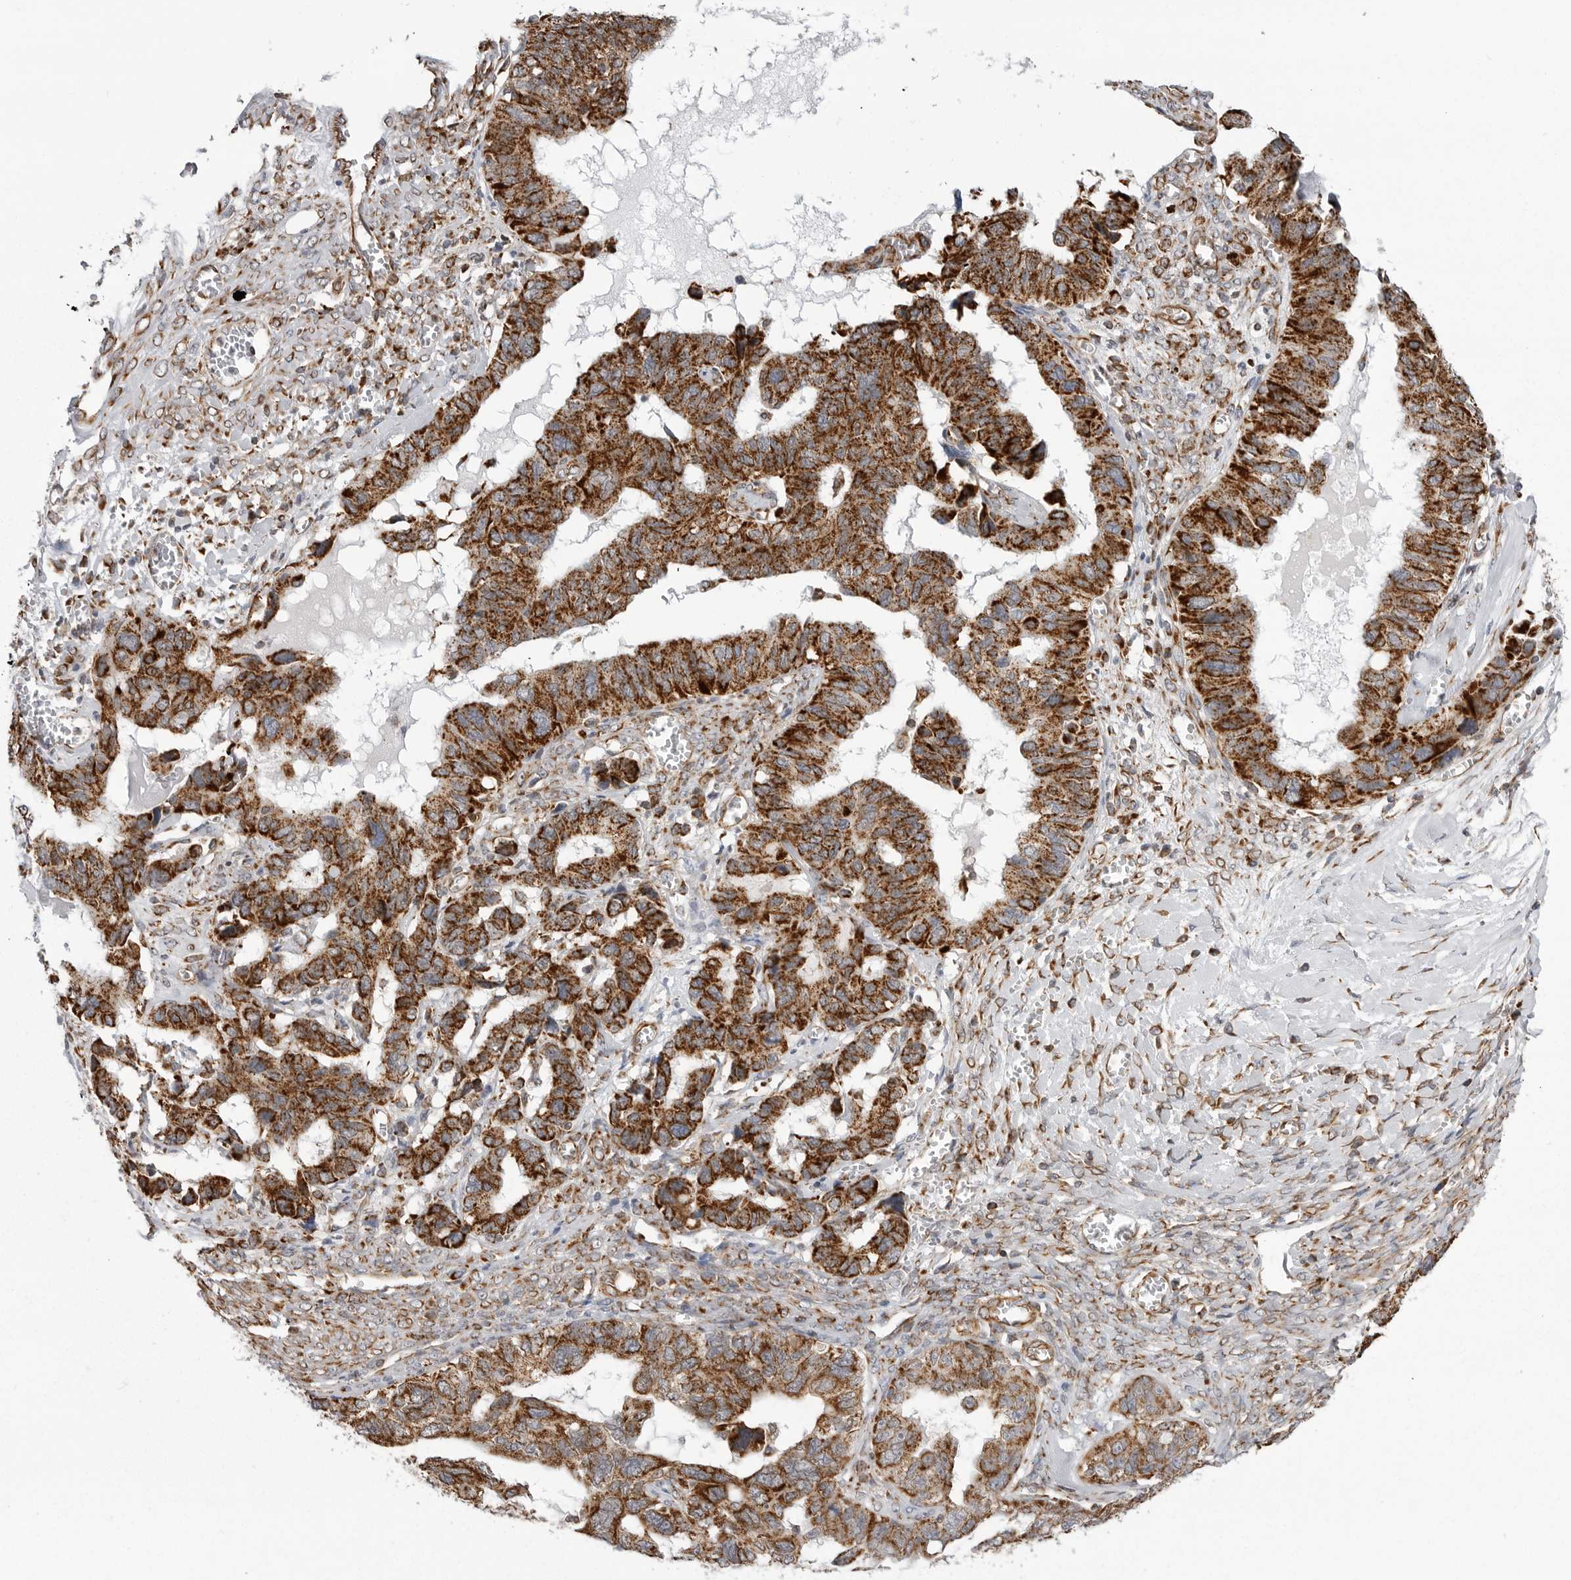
{"staining": {"intensity": "strong", "quantity": ">75%", "location": "cytoplasmic/membranous"}, "tissue": "ovarian cancer", "cell_type": "Tumor cells", "image_type": "cancer", "snomed": [{"axis": "morphology", "description": "Cystadenocarcinoma, serous, NOS"}, {"axis": "topography", "description": "Ovary"}], "caption": "Ovarian cancer stained with a protein marker demonstrates strong staining in tumor cells.", "gene": "FH", "patient": {"sex": "female", "age": 79}}